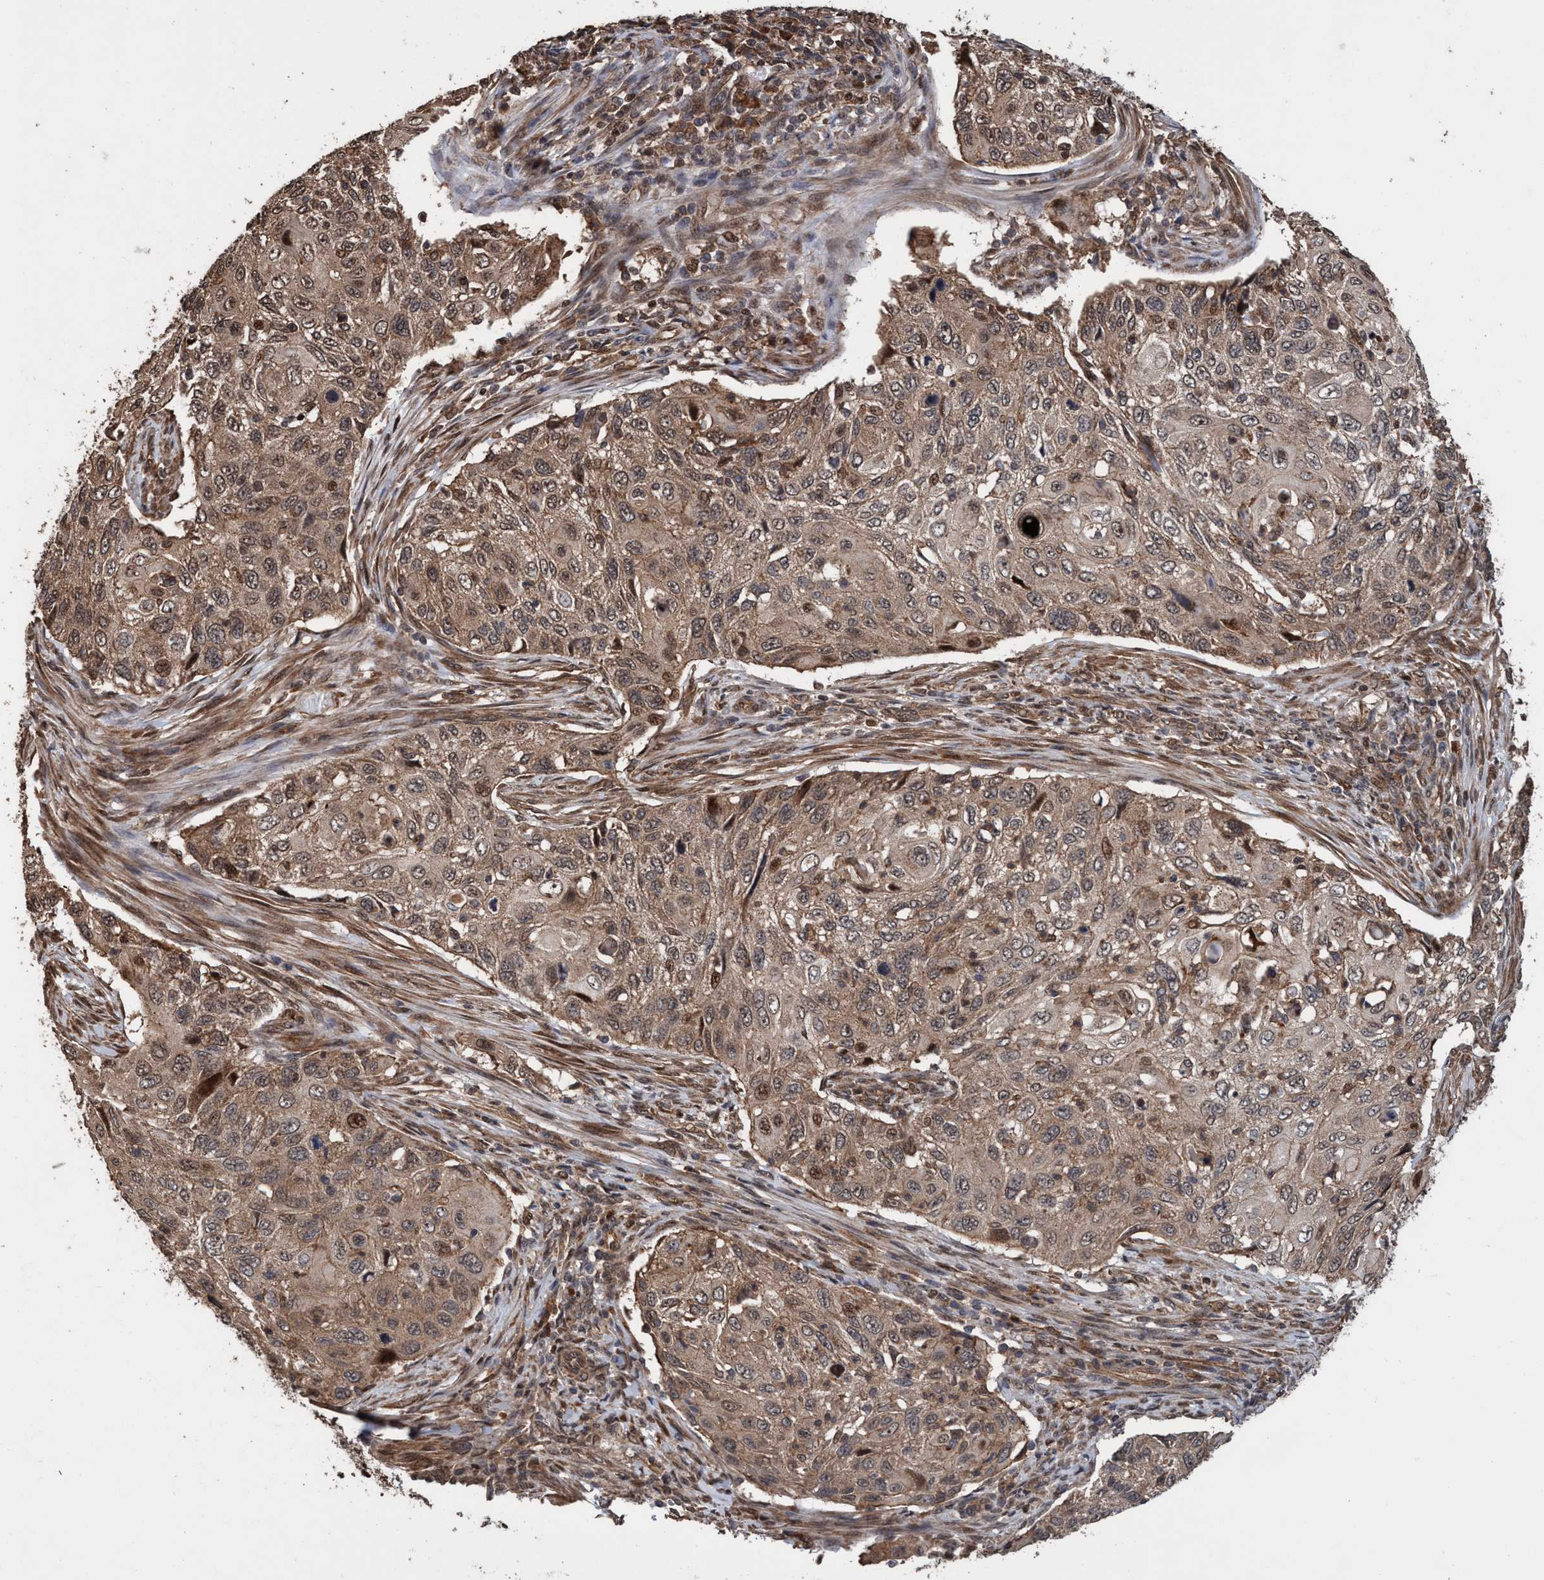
{"staining": {"intensity": "moderate", "quantity": ">75%", "location": "cytoplasmic/membranous,nuclear"}, "tissue": "cervical cancer", "cell_type": "Tumor cells", "image_type": "cancer", "snomed": [{"axis": "morphology", "description": "Squamous cell carcinoma, NOS"}, {"axis": "topography", "description": "Cervix"}], "caption": "A micrograph of squamous cell carcinoma (cervical) stained for a protein demonstrates moderate cytoplasmic/membranous and nuclear brown staining in tumor cells. (brown staining indicates protein expression, while blue staining denotes nuclei).", "gene": "TRPC7", "patient": {"sex": "female", "age": 70}}